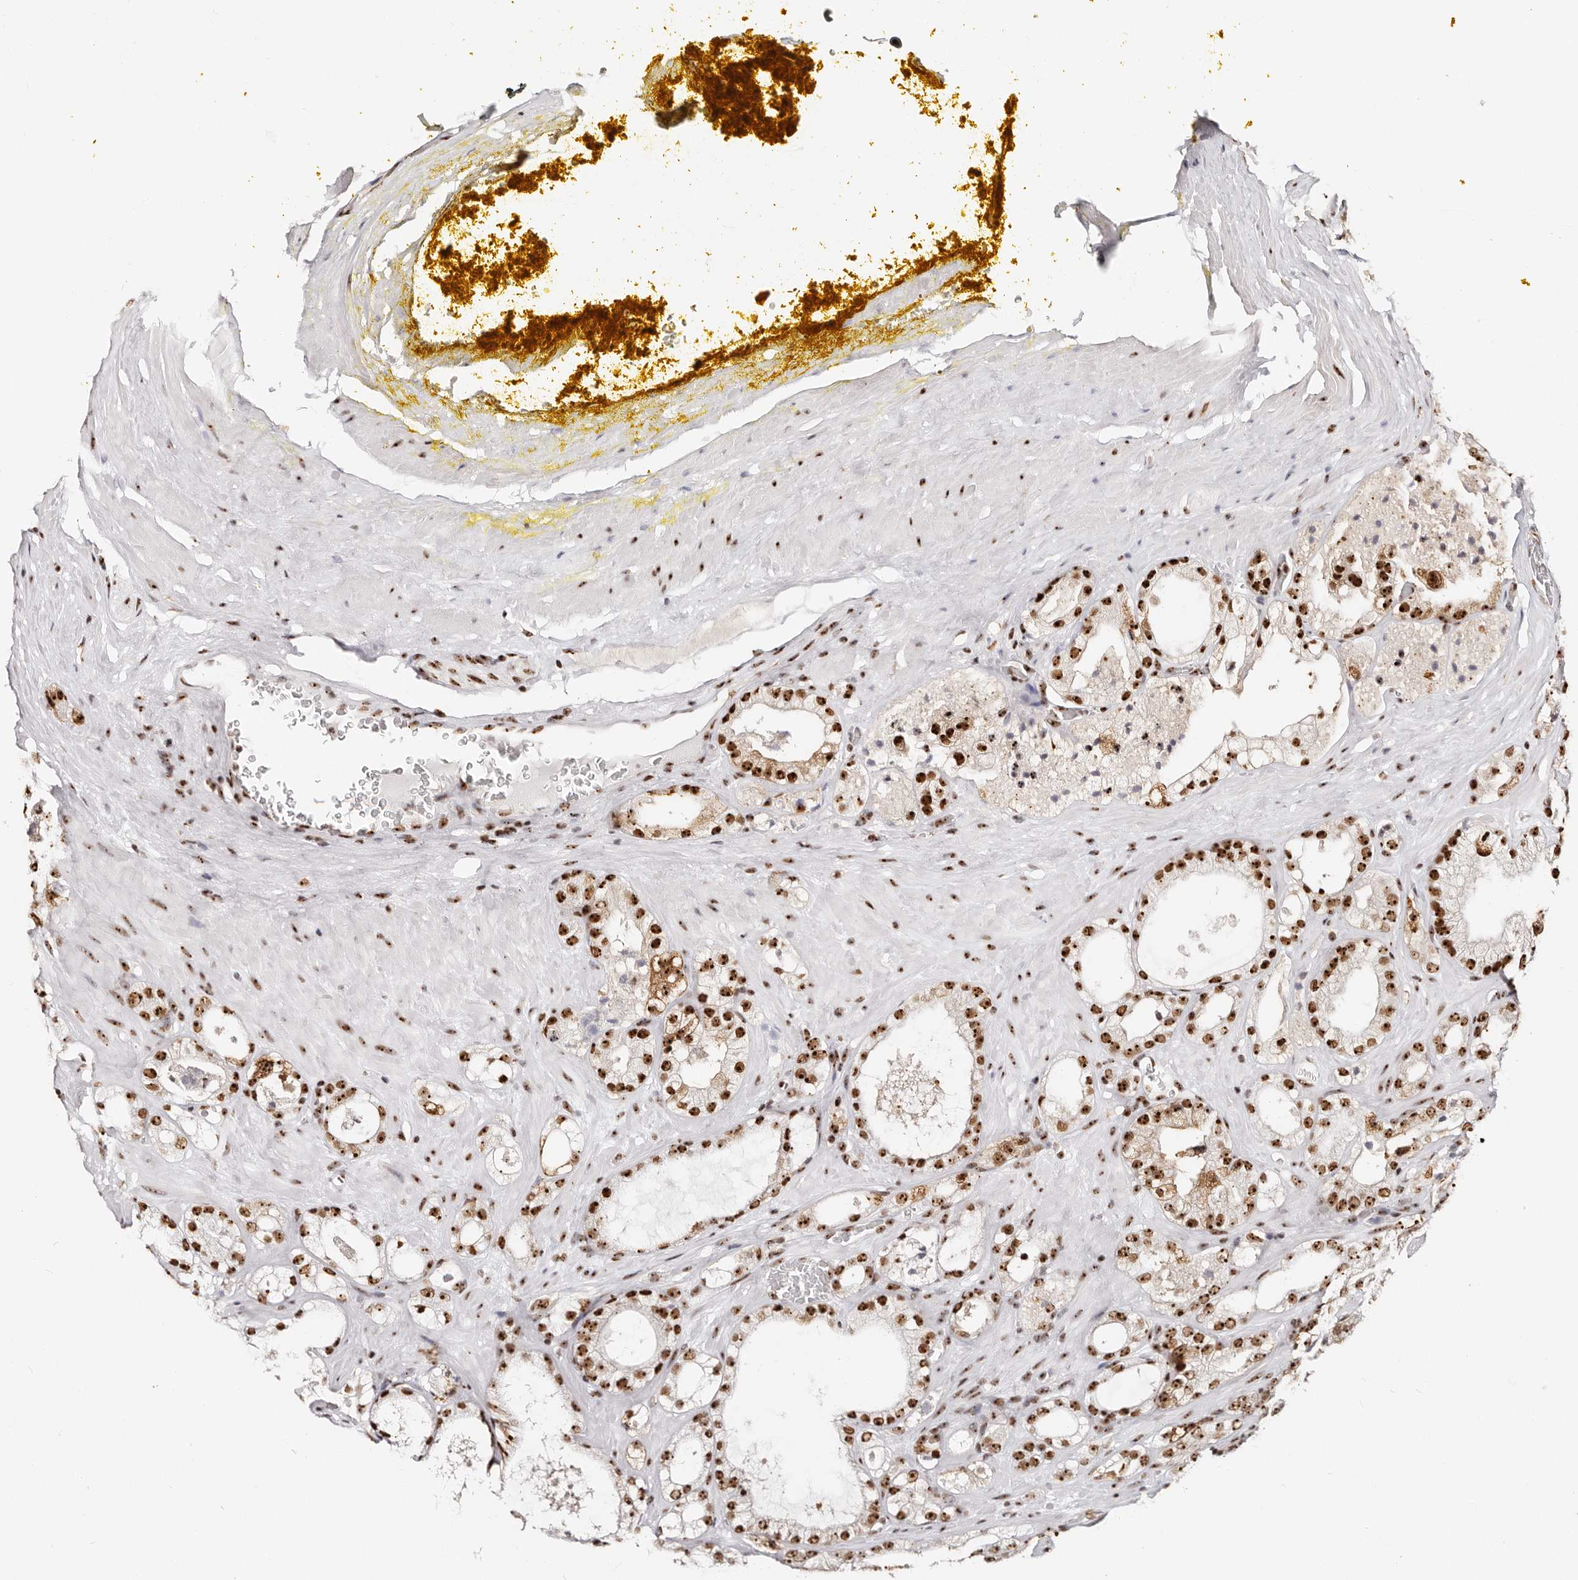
{"staining": {"intensity": "strong", "quantity": "25%-75%", "location": "nuclear"}, "tissue": "prostate cancer", "cell_type": "Tumor cells", "image_type": "cancer", "snomed": [{"axis": "morphology", "description": "Adenocarcinoma, High grade"}, {"axis": "topography", "description": "Prostate"}], "caption": "Prostate adenocarcinoma (high-grade) stained with IHC demonstrates strong nuclear expression in about 25%-75% of tumor cells. The protein of interest is shown in brown color, while the nuclei are stained blue.", "gene": "IQGAP3", "patient": {"sex": "male", "age": 58}}